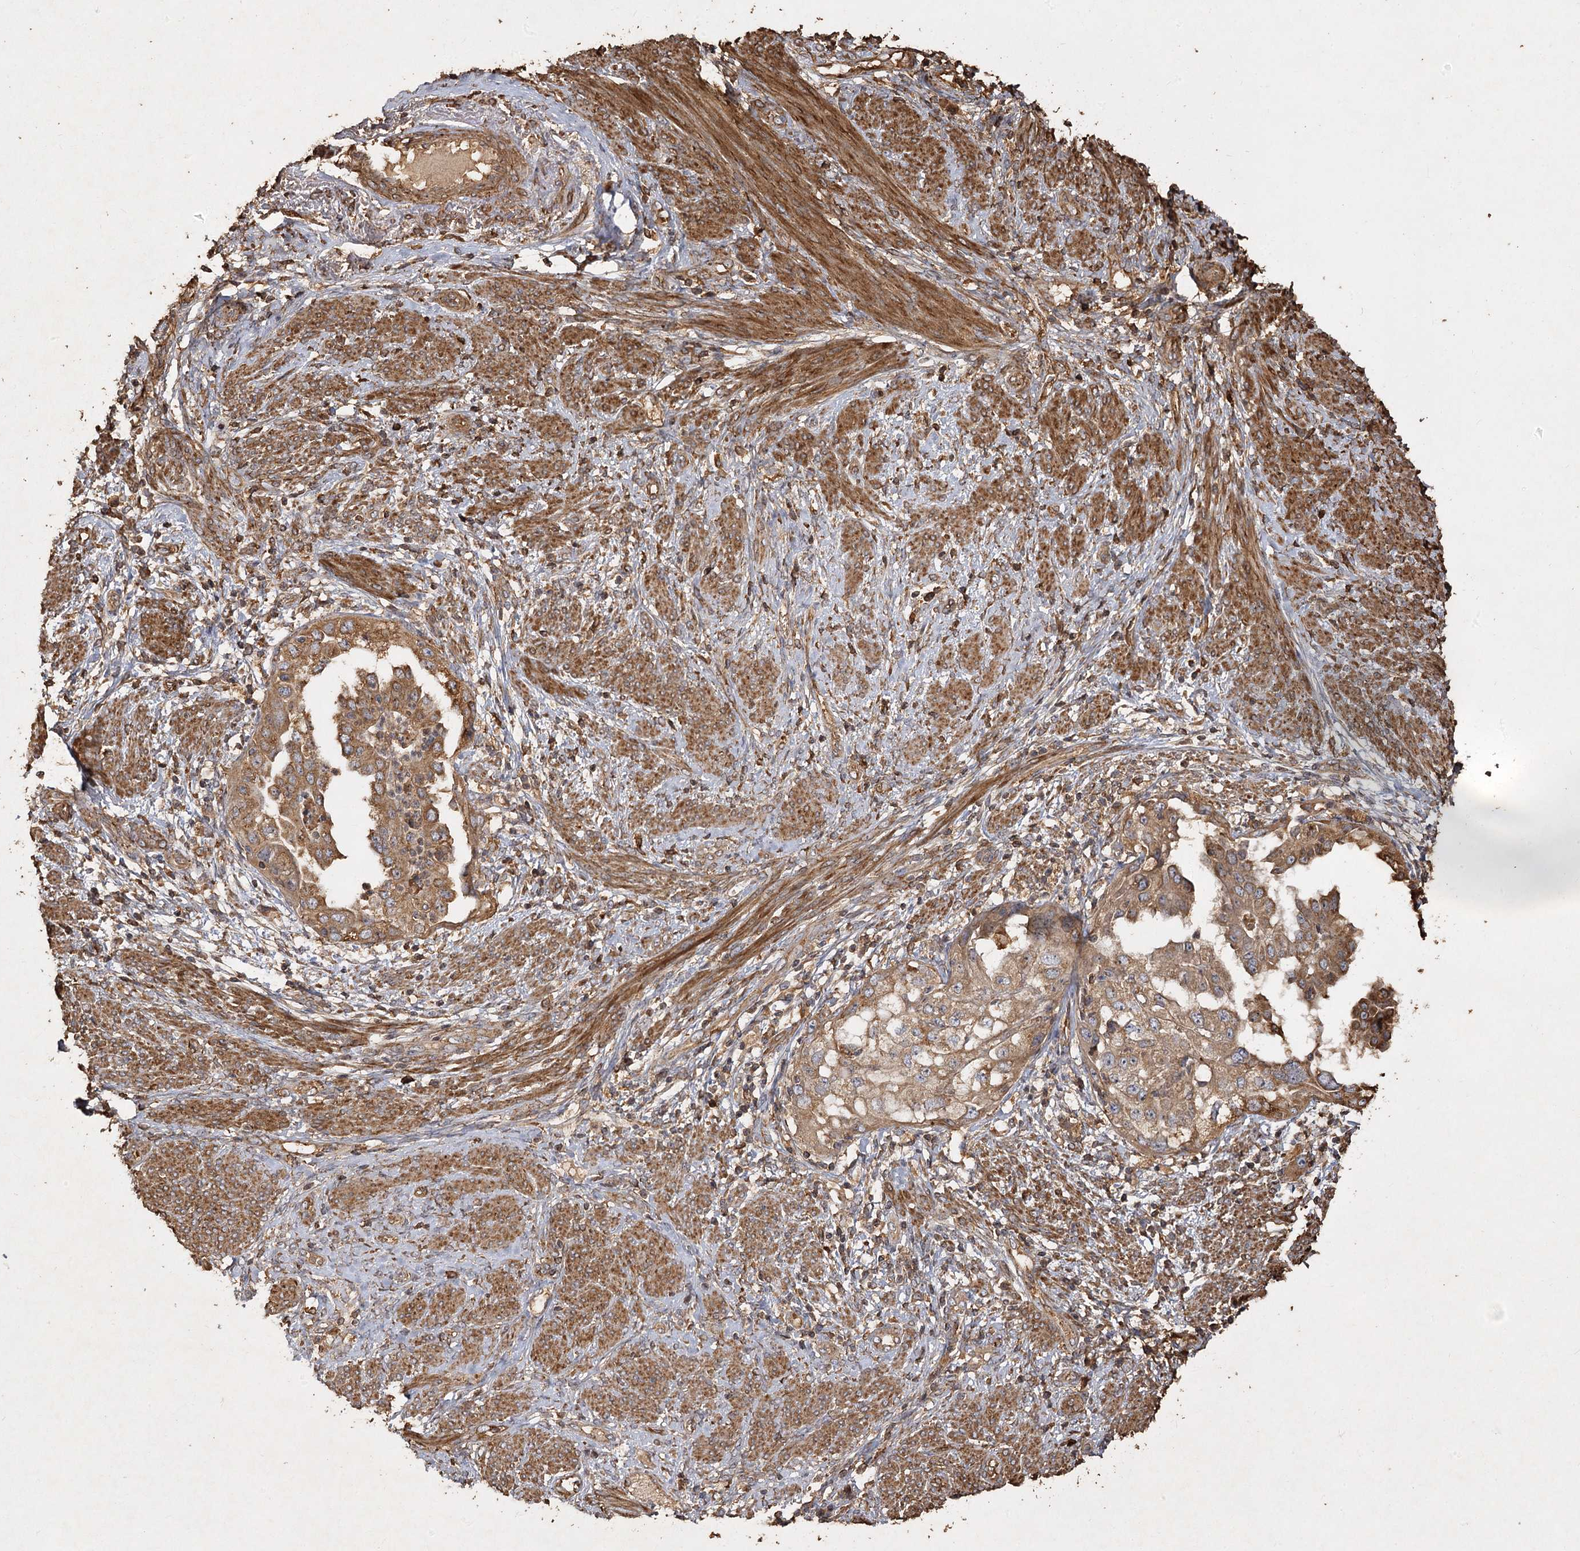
{"staining": {"intensity": "moderate", "quantity": ">75%", "location": "cytoplasmic/membranous"}, "tissue": "endometrial cancer", "cell_type": "Tumor cells", "image_type": "cancer", "snomed": [{"axis": "morphology", "description": "Adenocarcinoma, NOS"}, {"axis": "topography", "description": "Endometrium"}], "caption": "Endometrial cancer stained for a protein demonstrates moderate cytoplasmic/membranous positivity in tumor cells.", "gene": "PIK3C2A", "patient": {"sex": "female", "age": 85}}